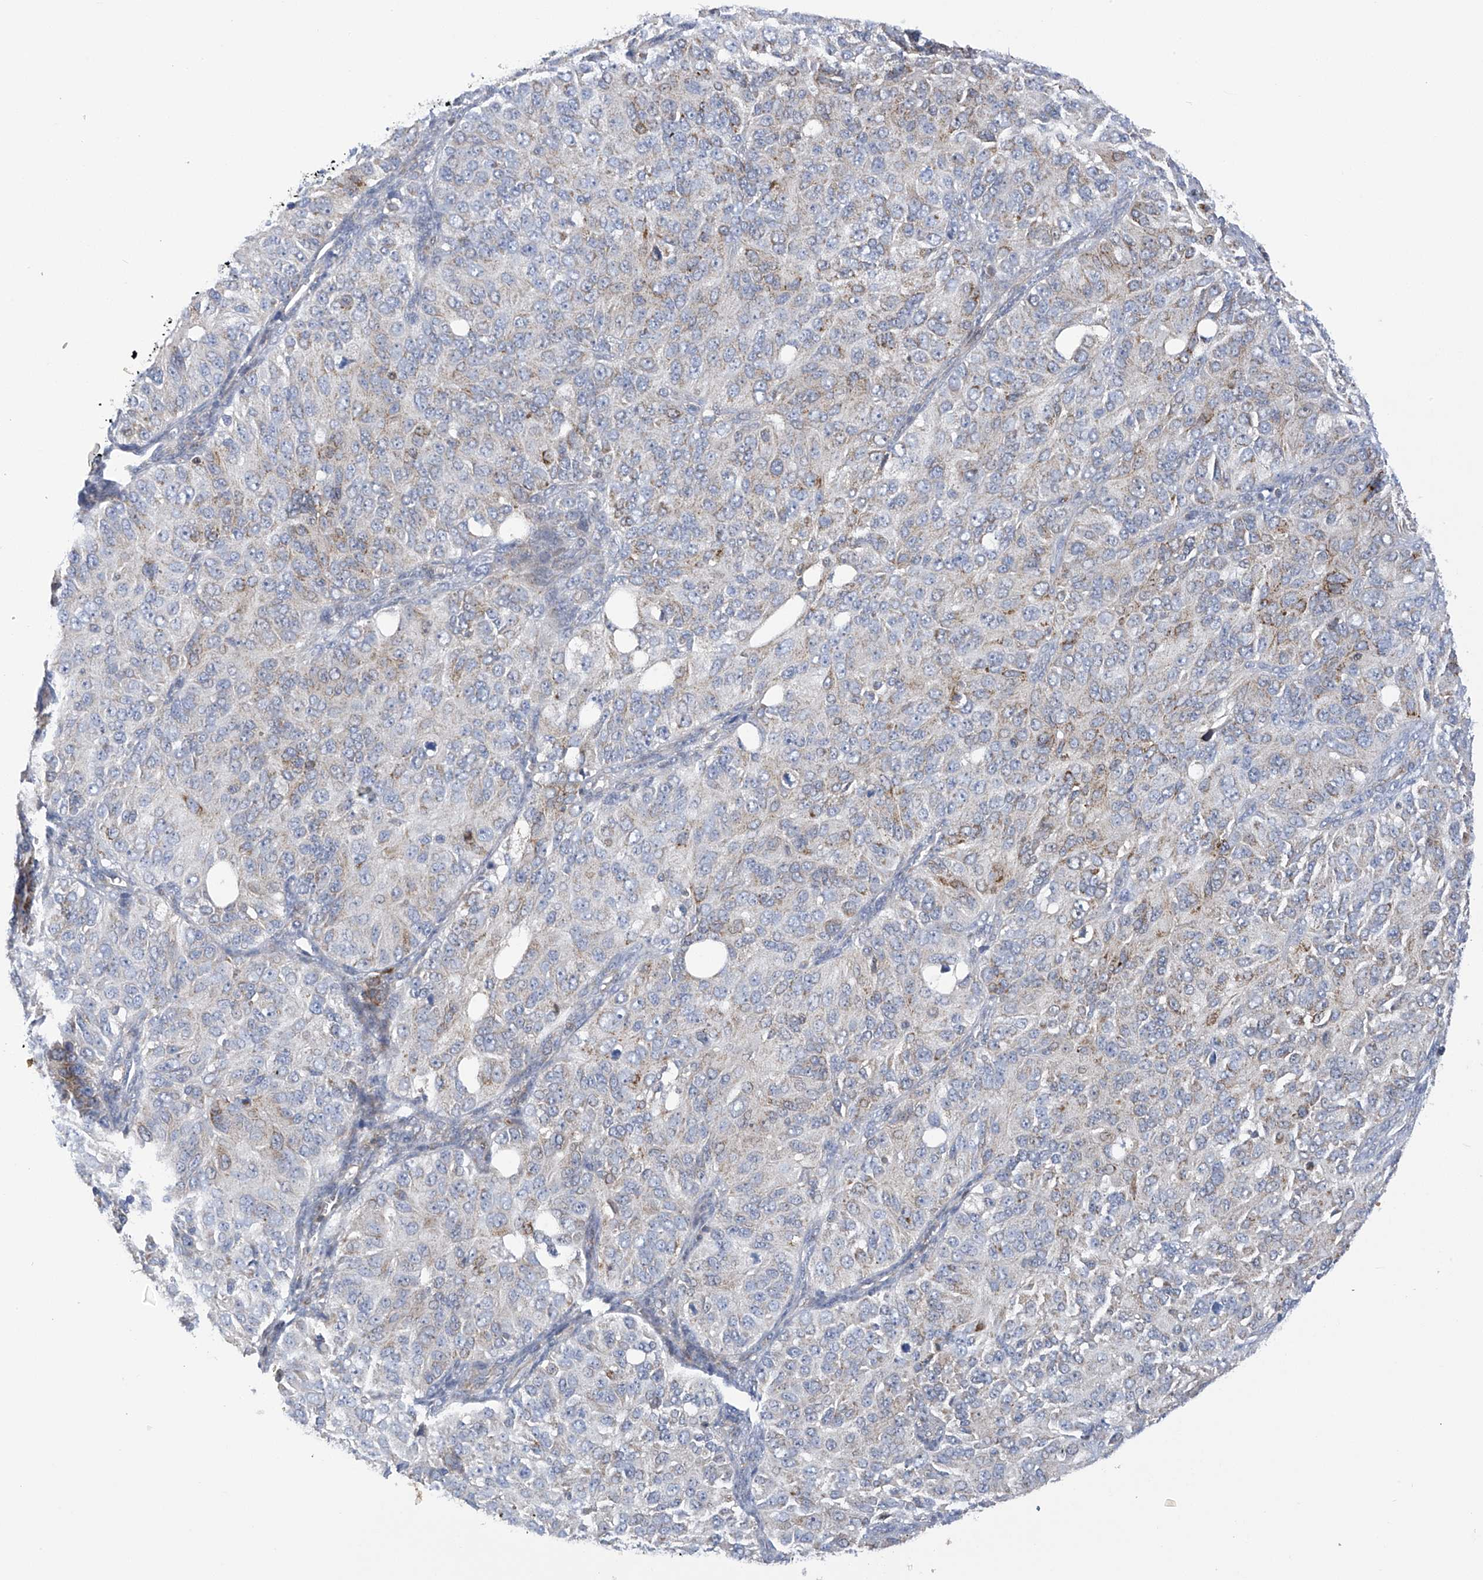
{"staining": {"intensity": "weak", "quantity": "<25%", "location": "cytoplasmic/membranous"}, "tissue": "ovarian cancer", "cell_type": "Tumor cells", "image_type": "cancer", "snomed": [{"axis": "morphology", "description": "Carcinoma, endometroid"}, {"axis": "topography", "description": "Ovary"}], "caption": "An IHC micrograph of endometroid carcinoma (ovarian) is shown. There is no staining in tumor cells of endometroid carcinoma (ovarian).", "gene": "SLCO4A1", "patient": {"sex": "female", "age": 51}}